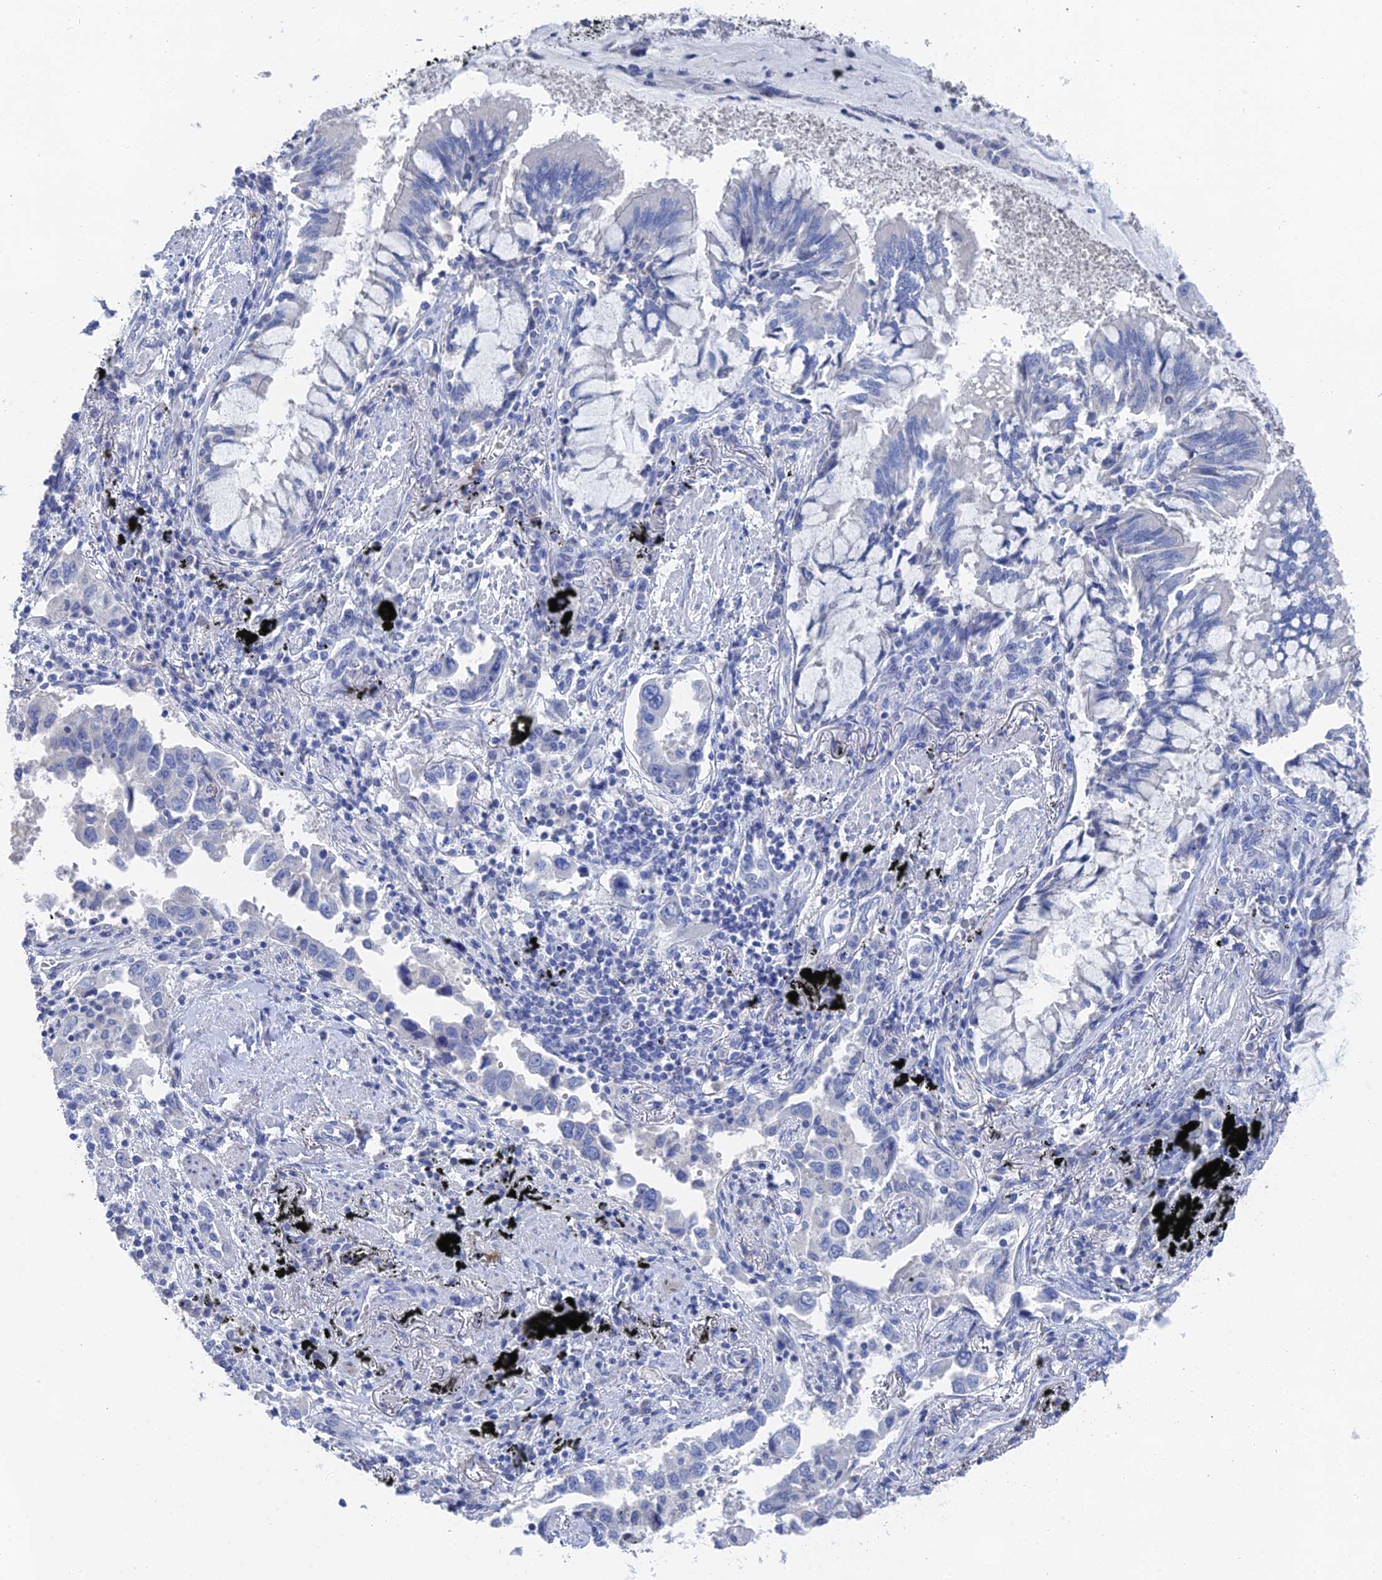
{"staining": {"intensity": "negative", "quantity": "none", "location": "none"}, "tissue": "lung cancer", "cell_type": "Tumor cells", "image_type": "cancer", "snomed": [{"axis": "morphology", "description": "Adenocarcinoma, NOS"}, {"axis": "topography", "description": "Lung"}], "caption": "The image reveals no staining of tumor cells in lung cancer (adenocarcinoma).", "gene": "GFAP", "patient": {"sex": "male", "age": 67}}